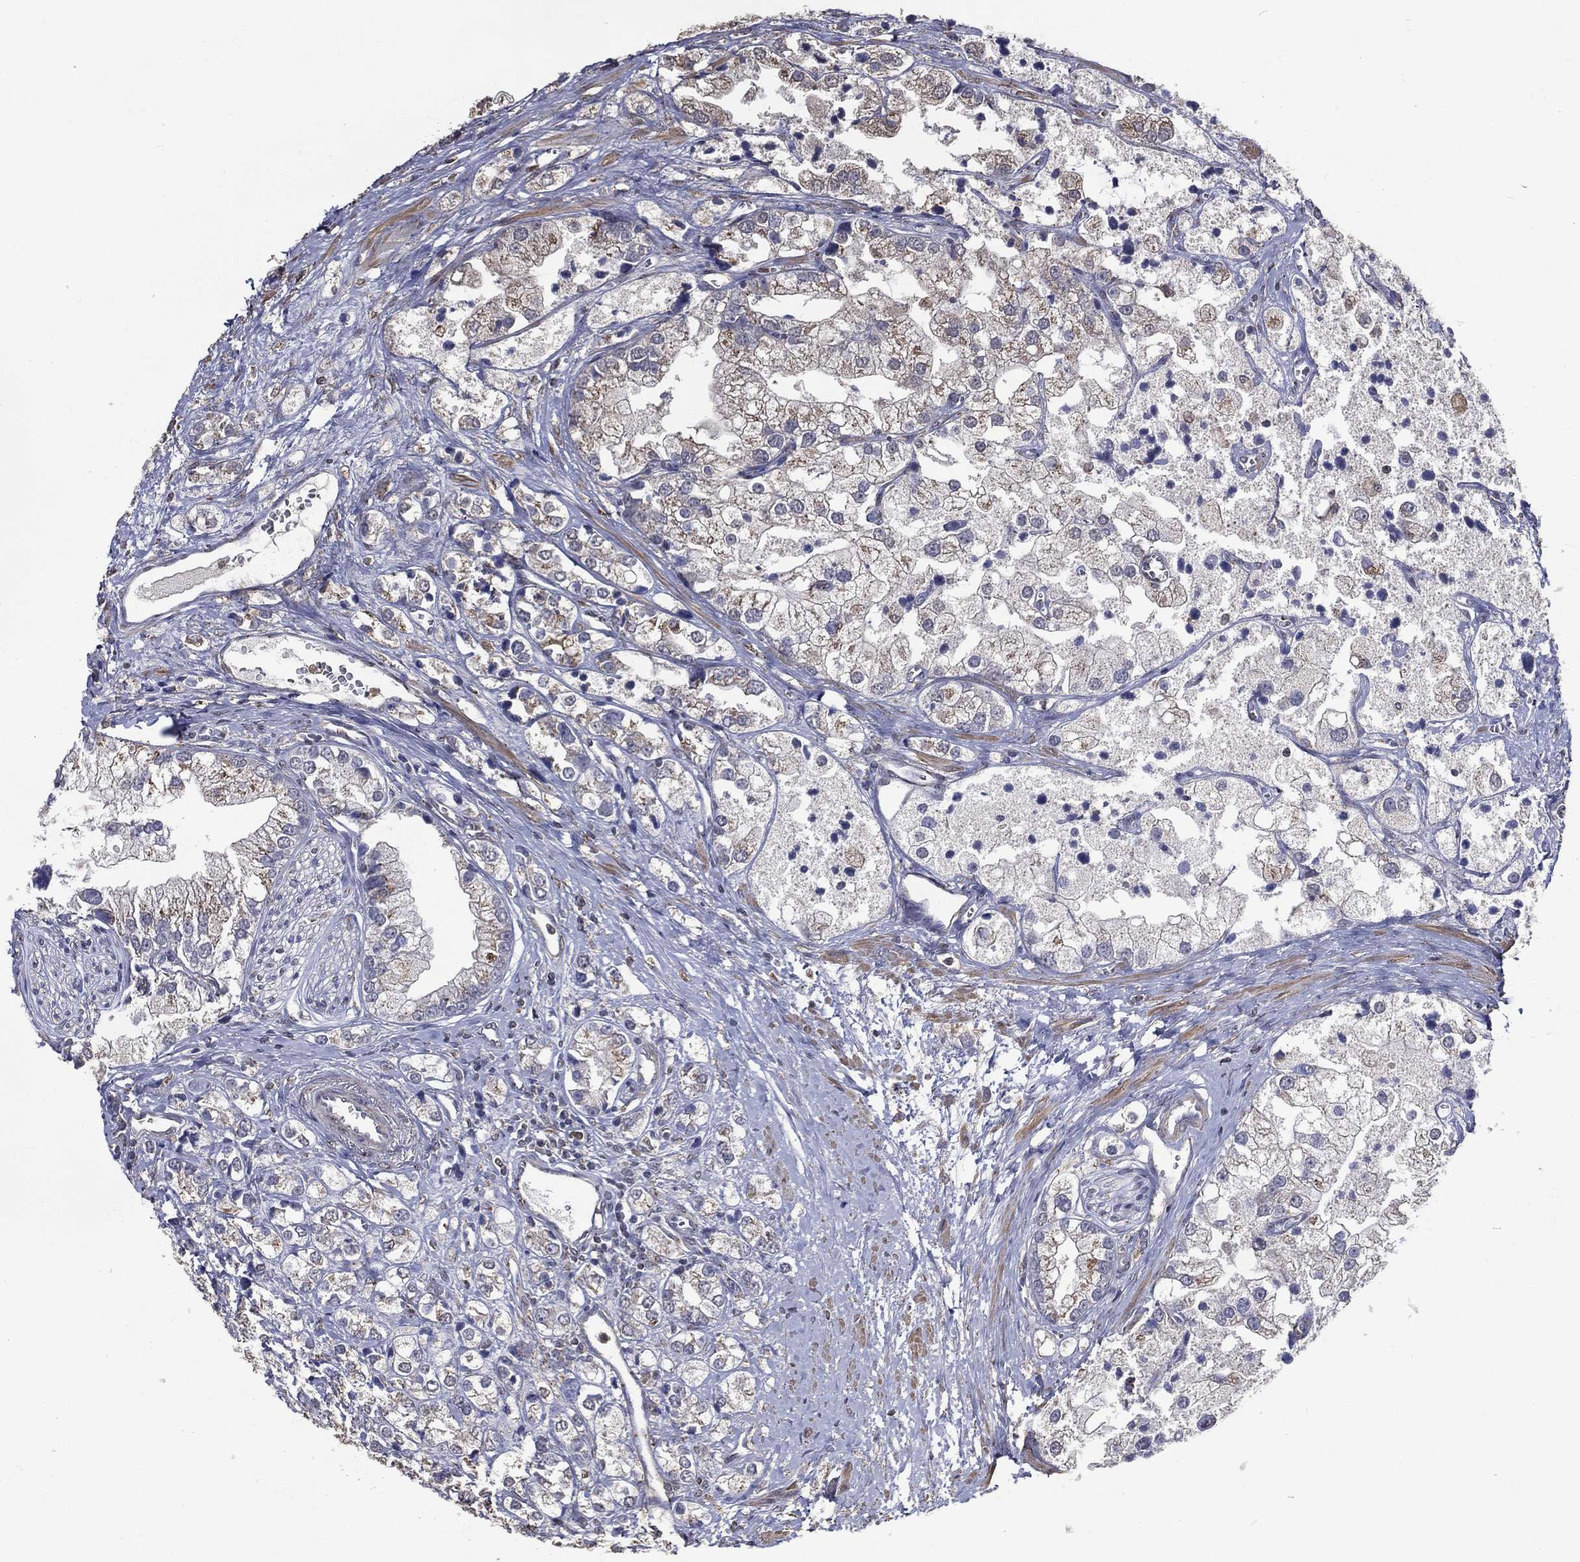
{"staining": {"intensity": "moderate", "quantity": "<25%", "location": "cytoplasmic/membranous"}, "tissue": "prostate cancer", "cell_type": "Tumor cells", "image_type": "cancer", "snomed": [{"axis": "morphology", "description": "Adenocarcinoma, NOS"}, {"axis": "topography", "description": "Prostate and seminal vesicle, NOS"}, {"axis": "topography", "description": "Prostate"}], "caption": "A high-resolution photomicrograph shows immunohistochemistry (IHC) staining of prostate adenocarcinoma, which displays moderate cytoplasmic/membranous staining in about <25% of tumor cells.", "gene": "GPR183", "patient": {"sex": "male", "age": 79}}